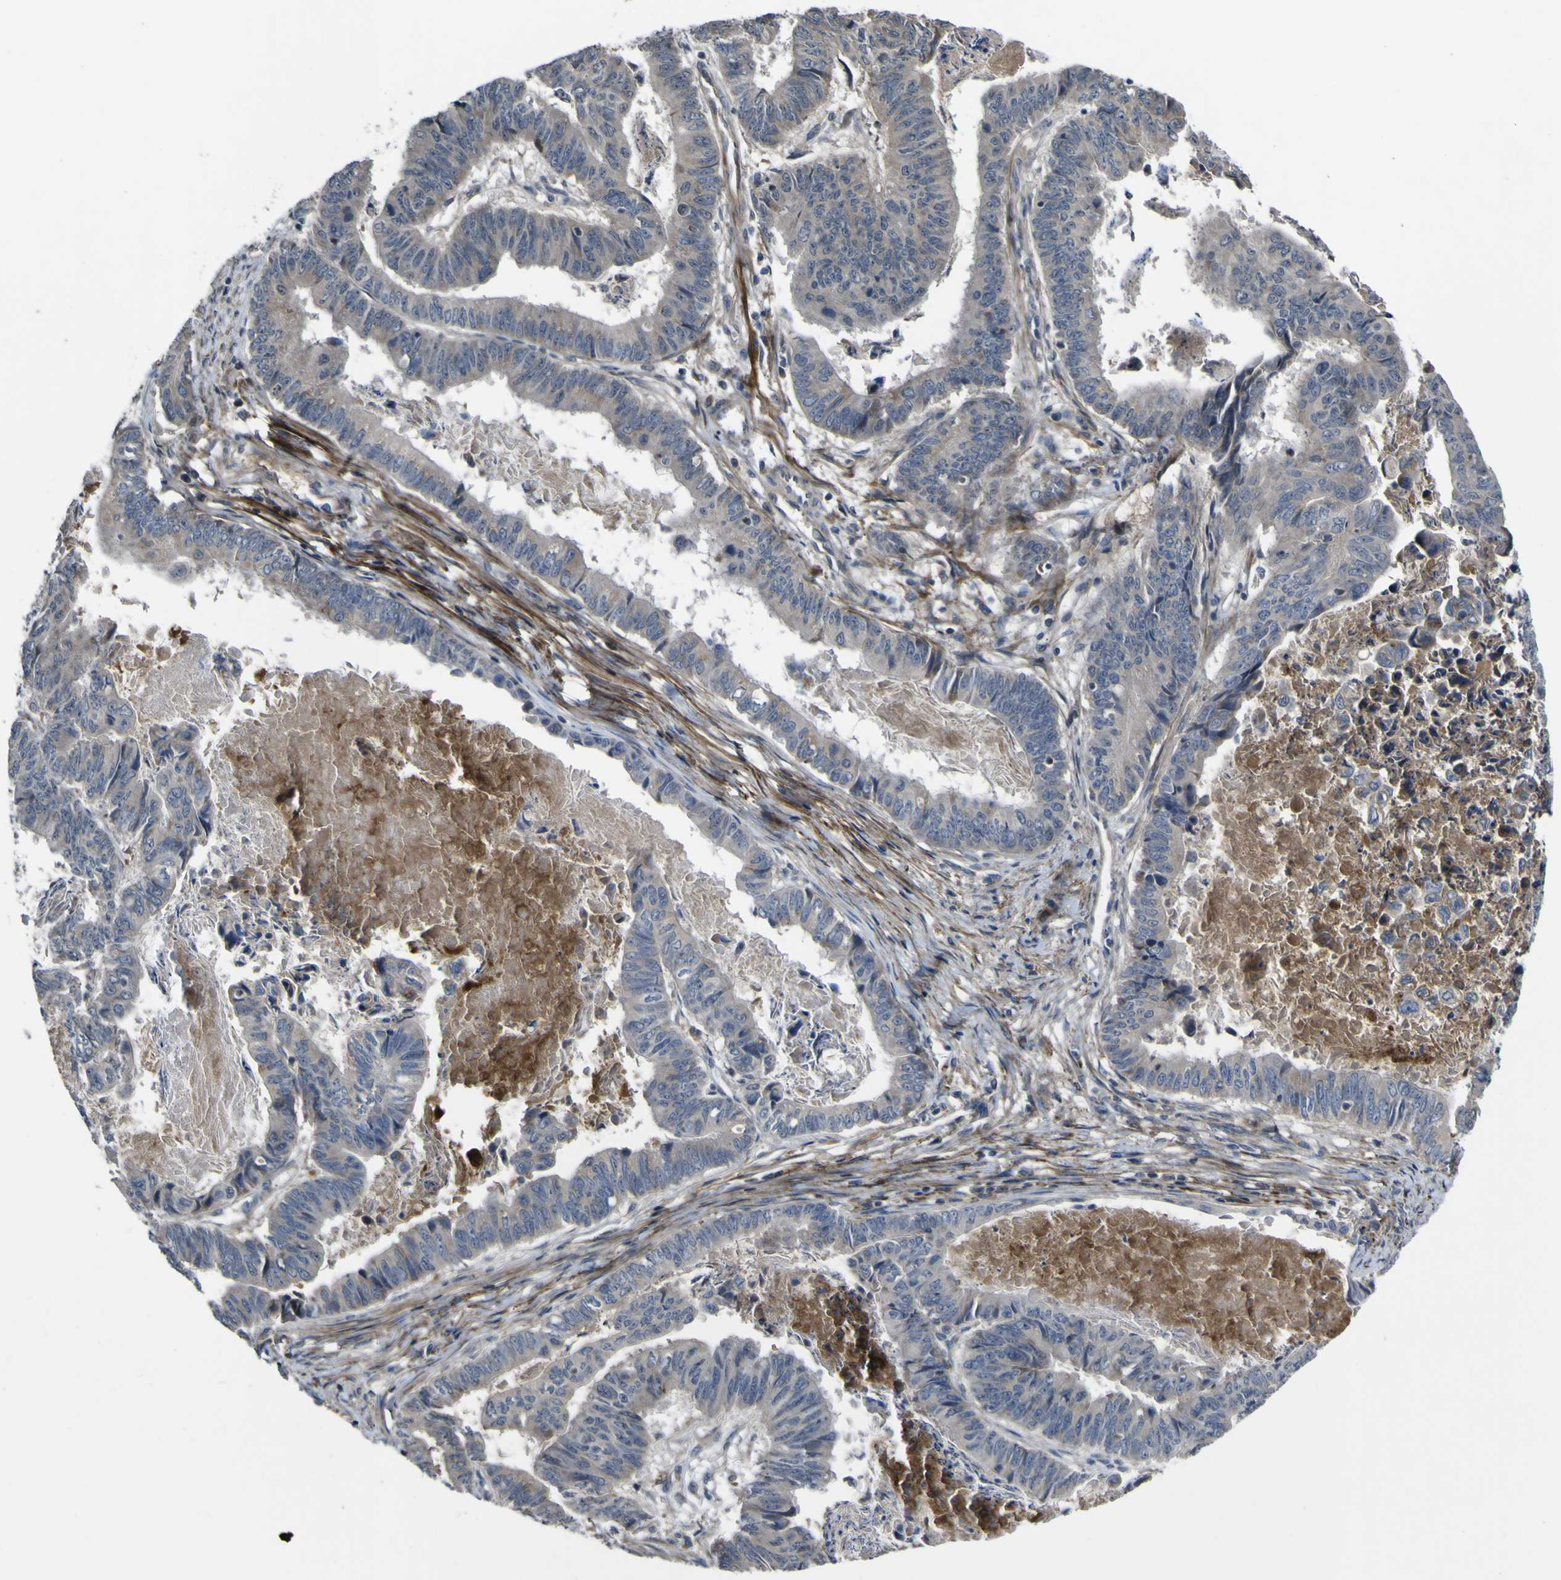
{"staining": {"intensity": "negative", "quantity": "none", "location": "none"}, "tissue": "stomach cancer", "cell_type": "Tumor cells", "image_type": "cancer", "snomed": [{"axis": "morphology", "description": "Adenocarcinoma, NOS"}, {"axis": "topography", "description": "Stomach, lower"}], "caption": "Immunohistochemical staining of human stomach adenocarcinoma displays no significant expression in tumor cells.", "gene": "GPLD1", "patient": {"sex": "male", "age": 77}}